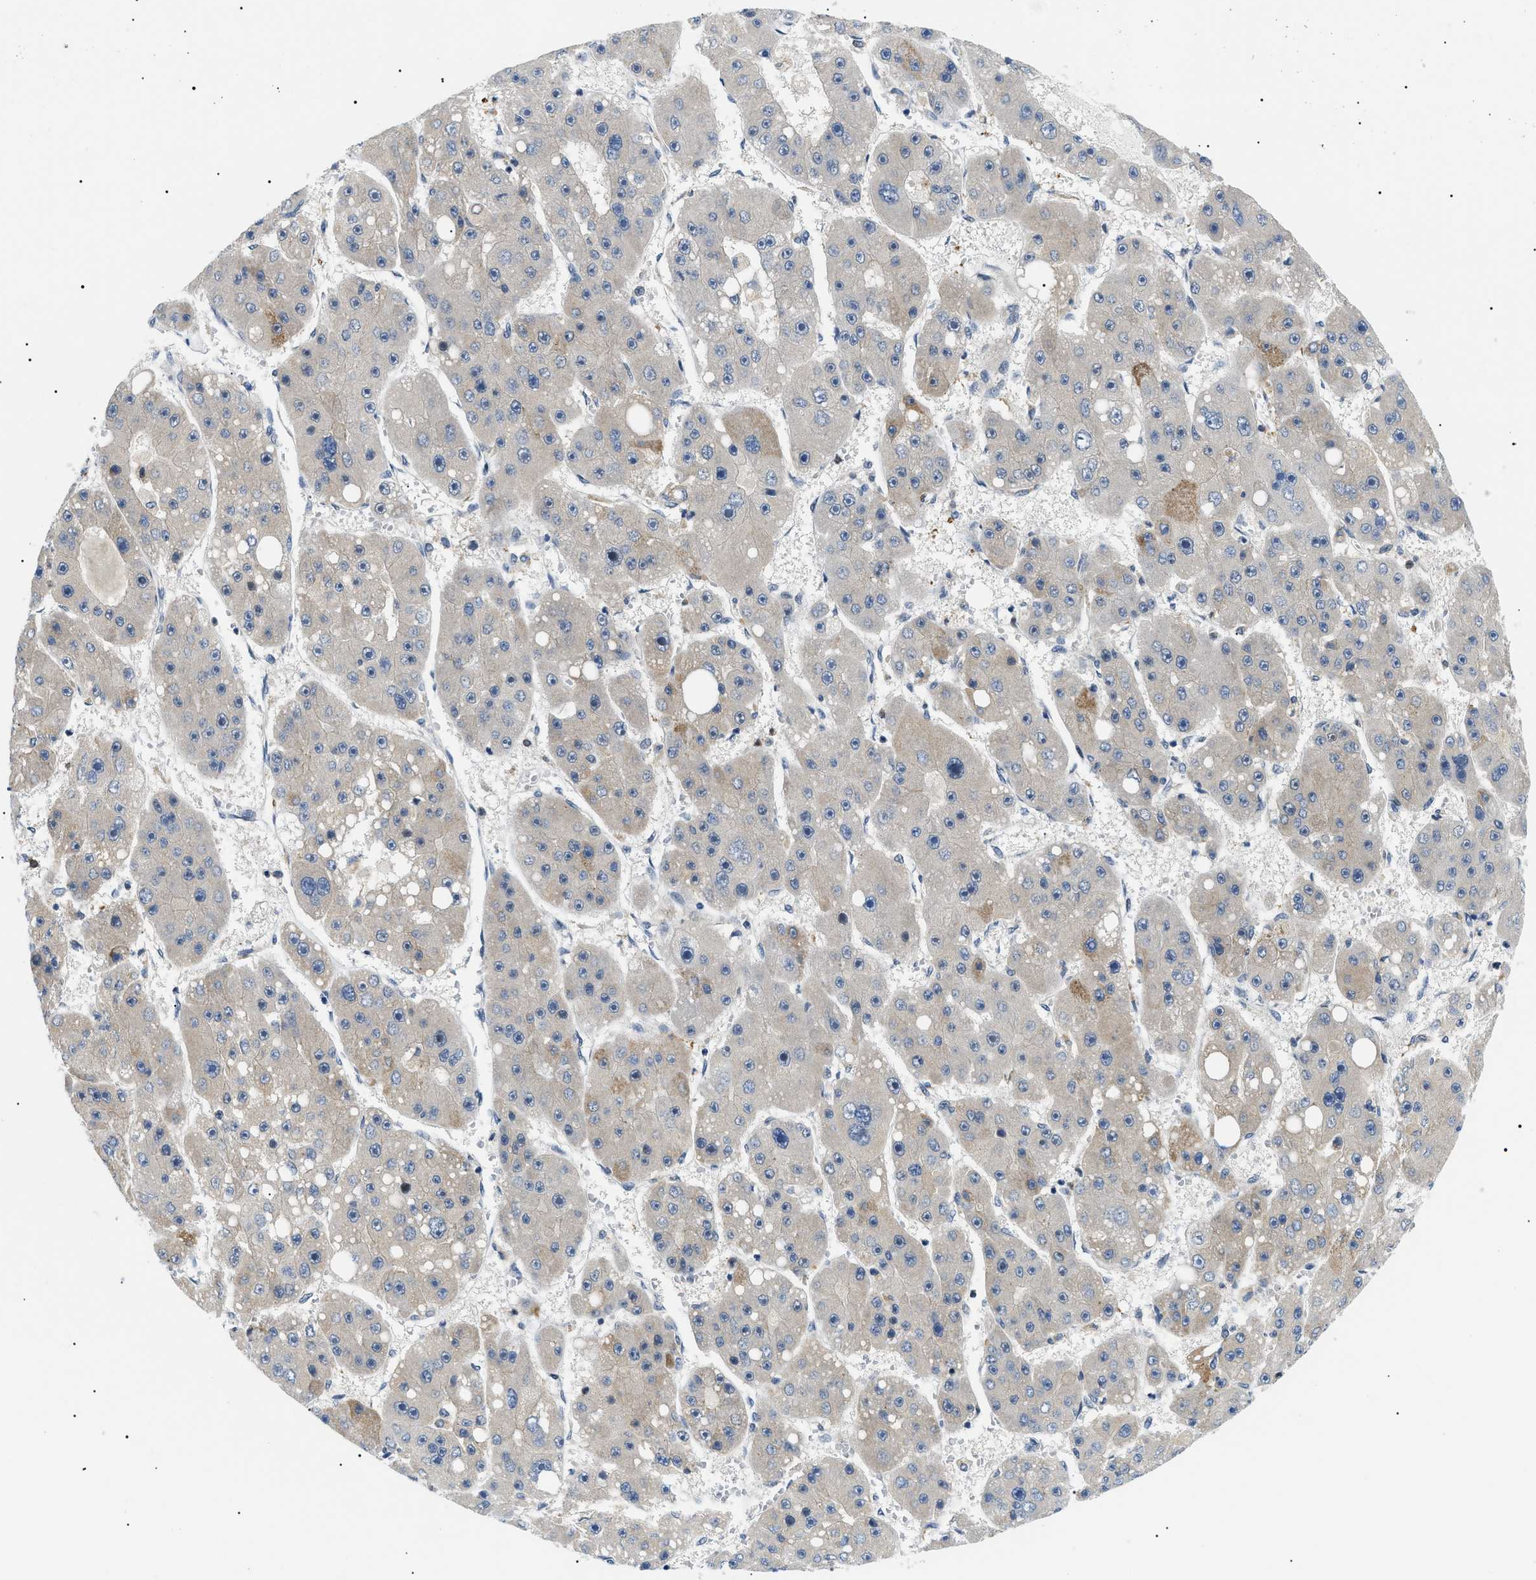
{"staining": {"intensity": "negative", "quantity": "none", "location": "none"}, "tissue": "liver cancer", "cell_type": "Tumor cells", "image_type": "cancer", "snomed": [{"axis": "morphology", "description": "Carcinoma, Hepatocellular, NOS"}, {"axis": "topography", "description": "Liver"}], "caption": "Liver cancer stained for a protein using immunohistochemistry (IHC) demonstrates no positivity tumor cells.", "gene": "RBM15", "patient": {"sex": "female", "age": 61}}